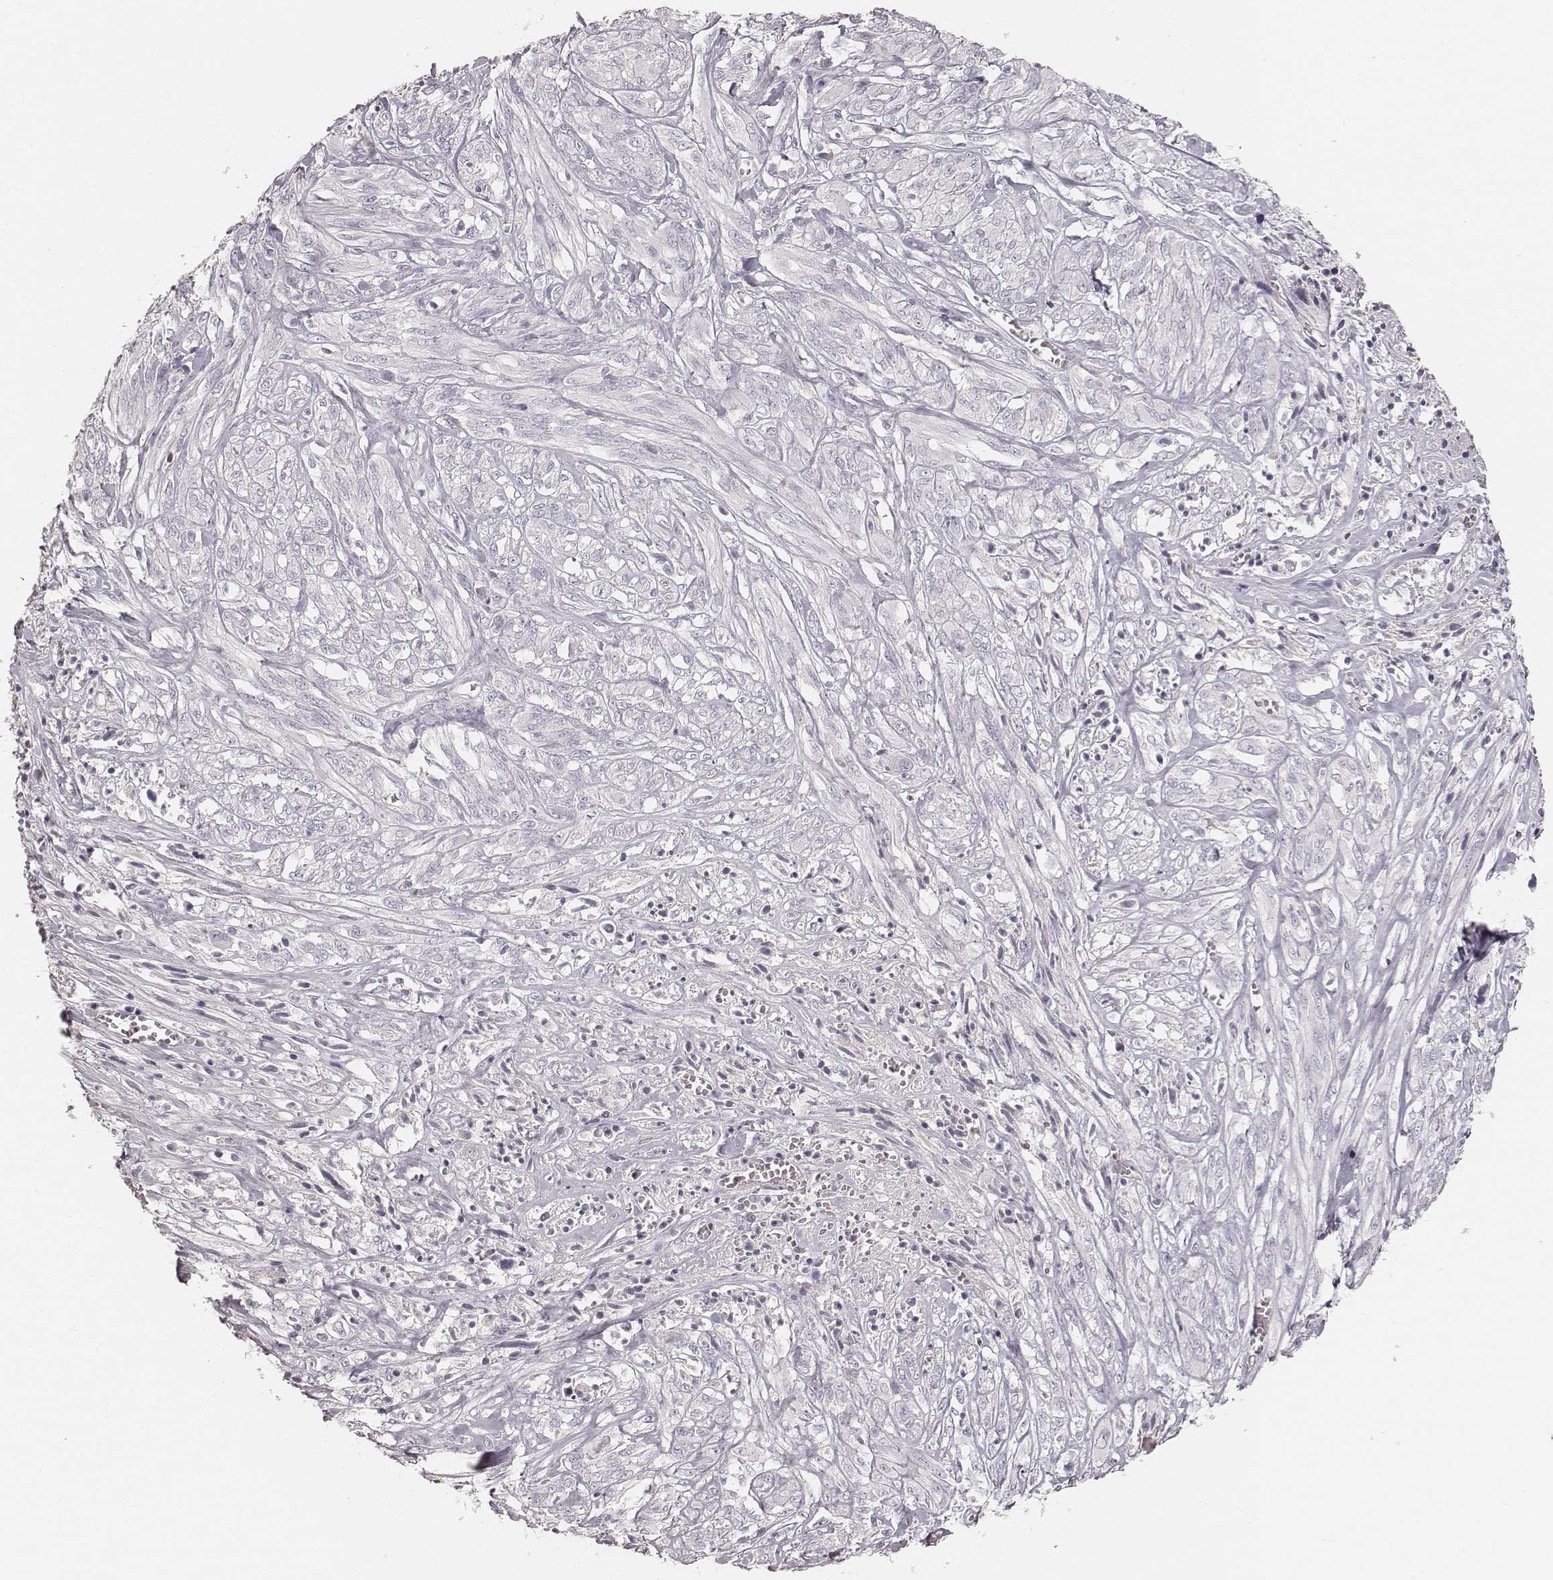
{"staining": {"intensity": "negative", "quantity": "none", "location": "none"}, "tissue": "melanoma", "cell_type": "Tumor cells", "image_type": "cancer", "snomed": [{"axis": "morphology", "description": "Malignant melanoma, NOS"}, {"axis": "topography", "description": "Skin"}], "caption": "DAB immunohistochemical staining of malignant melanoma reveals no significant expression in tumor cells.", "gene": "KRT31", "patient": {"sex": "female", "age": 91}}